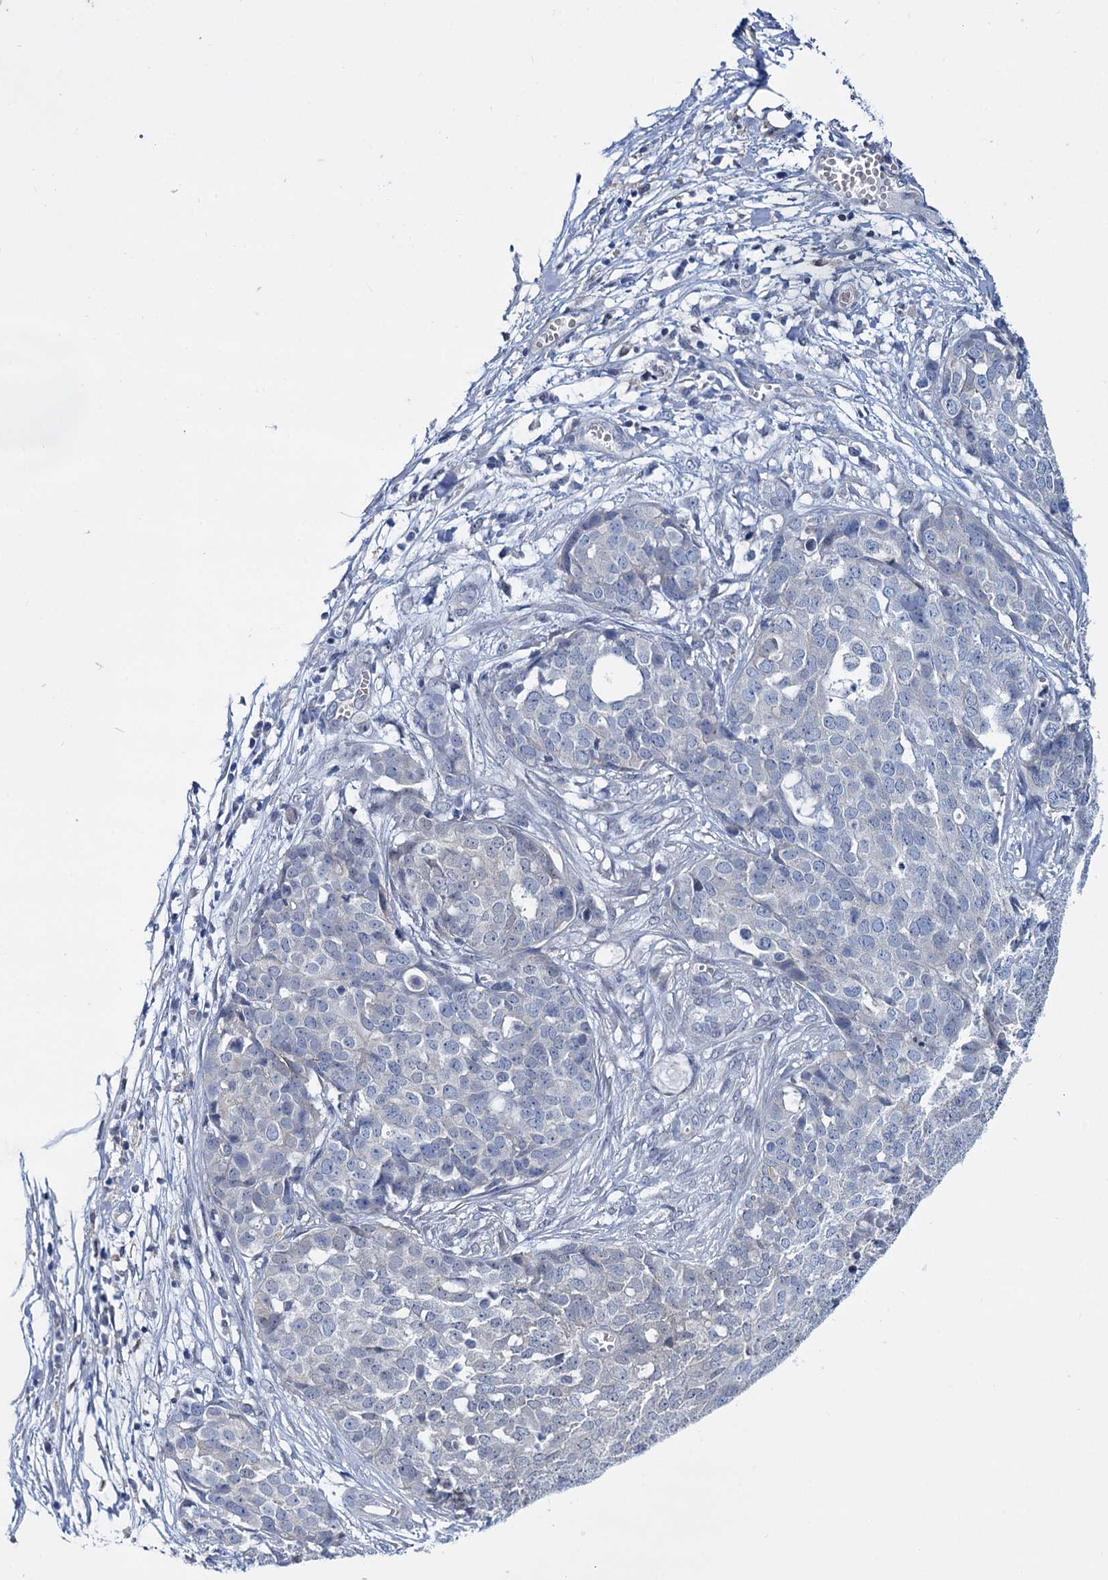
{"staining": {"intensity": "negative", "quantity": "none", "location": "none"}, "tissue": "ovarian cancer", "cell_type": "Tumor cells", "image_type": "cancer", "snomed": [{"axis": "morphology", "description": "Cystadenocarcinoma, serous, NOS"}, {"axis": "topography", "description": "Soft tissue"}, {"axis": "topography", "description": "Ovary"}], "caption": "Tumor cells show no significant expression in ovarian cancer.", "gene": "MID1IP1", "patient": {"sex": "female", "age": 57}}